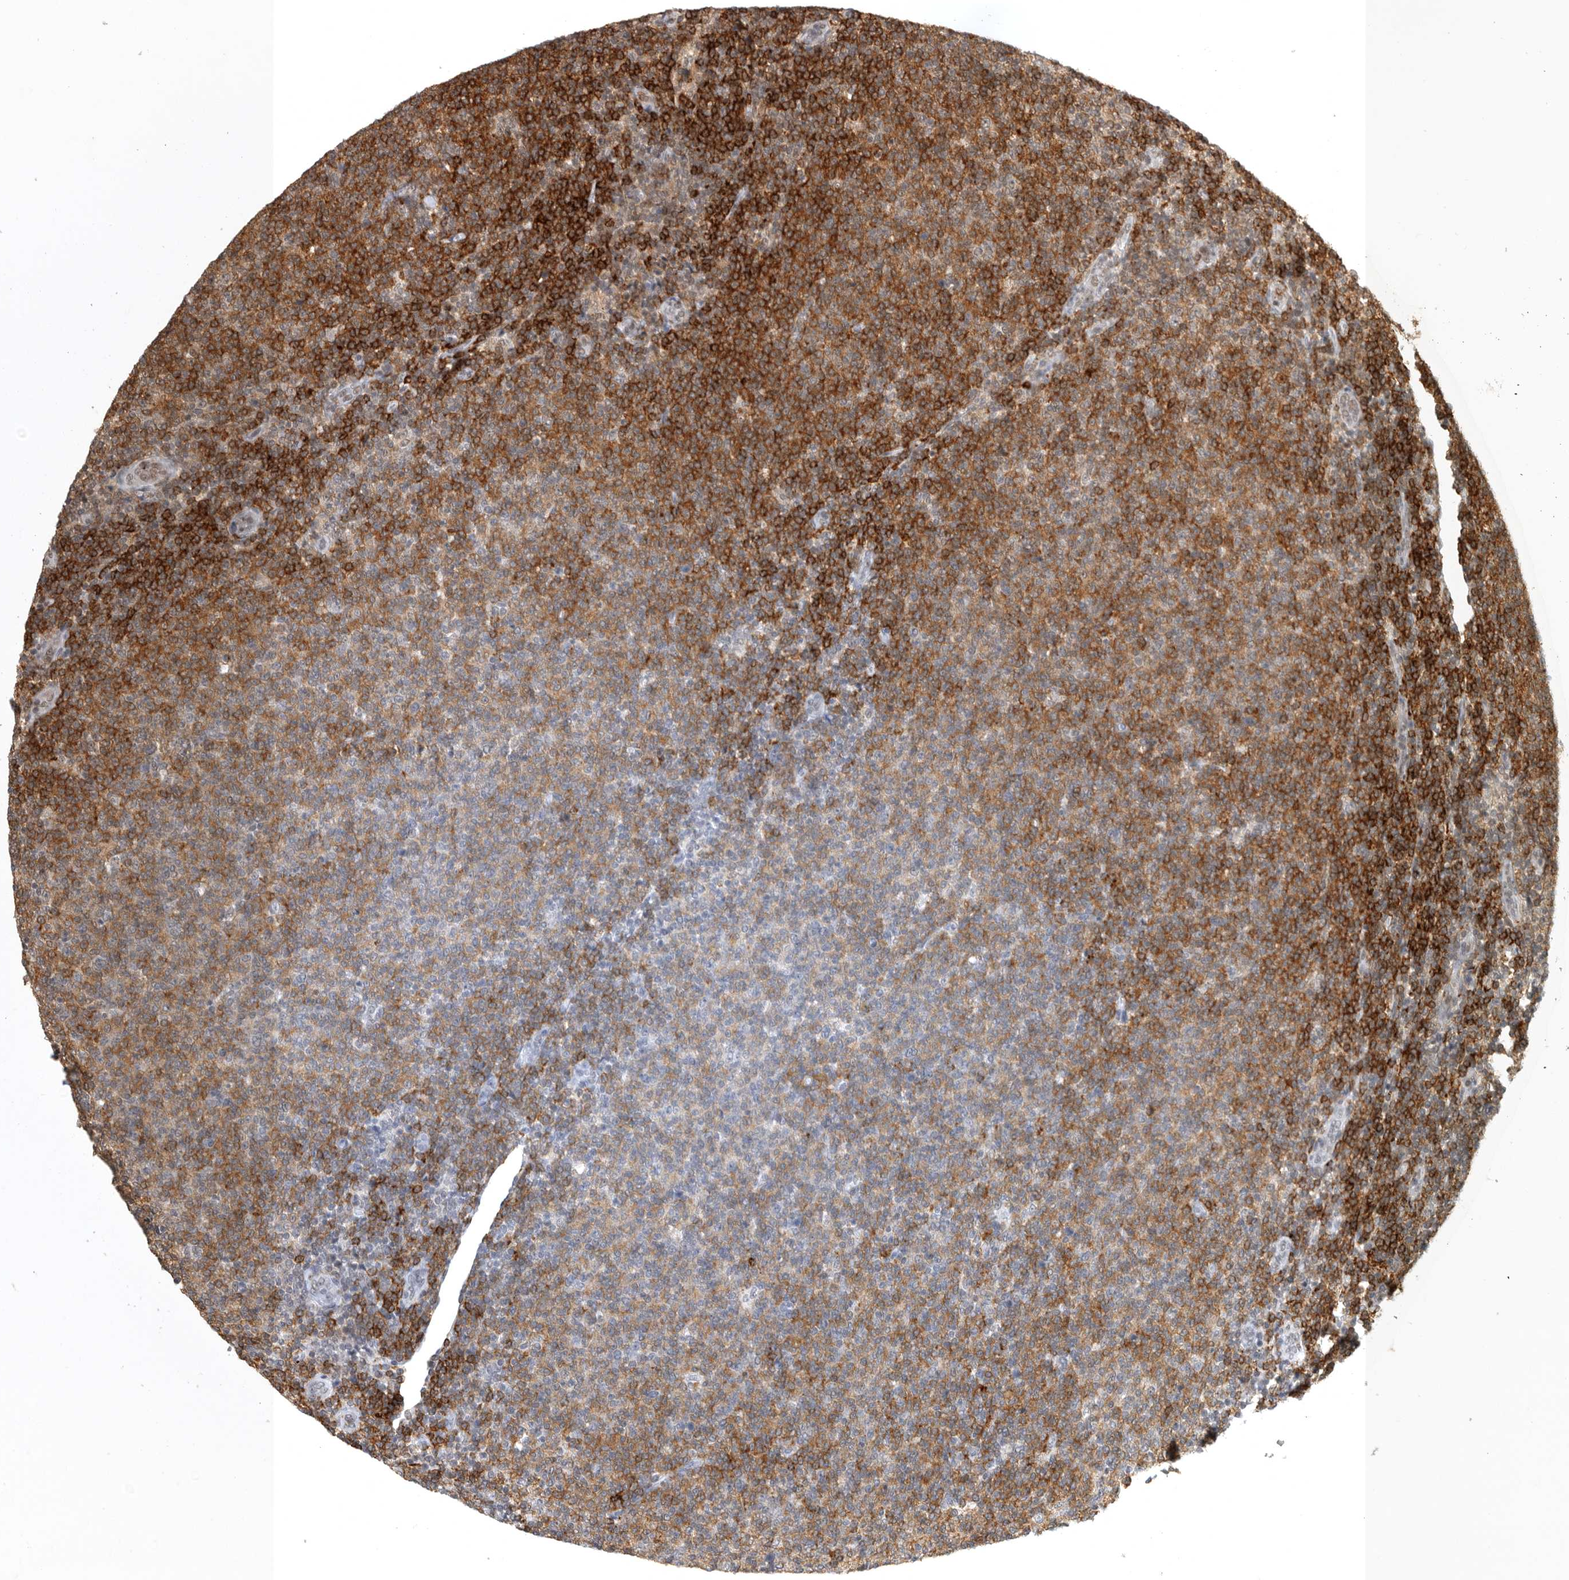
{"staining": {"intensity": "strong", "quantity": "25%-75%", "location": "cytoplasmic/membranous"}, "tissue": "lymphoma", "cell_type": "Tumor cells", "image_type": "cancer", "snomed": [{"axis": "morphology", "description": "Malignant lymphoma, non-Hodgkin's type, Low grade"}, {"axis": "topography", "description": "Lymph node"}], "caption": "DAB immunohistochemical staining of lymphoma reveals strong cytoplasmic/membranous protein positivity in approximately 25%-75% of tumor cells.", "gene": "CBLL1", "patient": {"sex": "male", "age": 66}}